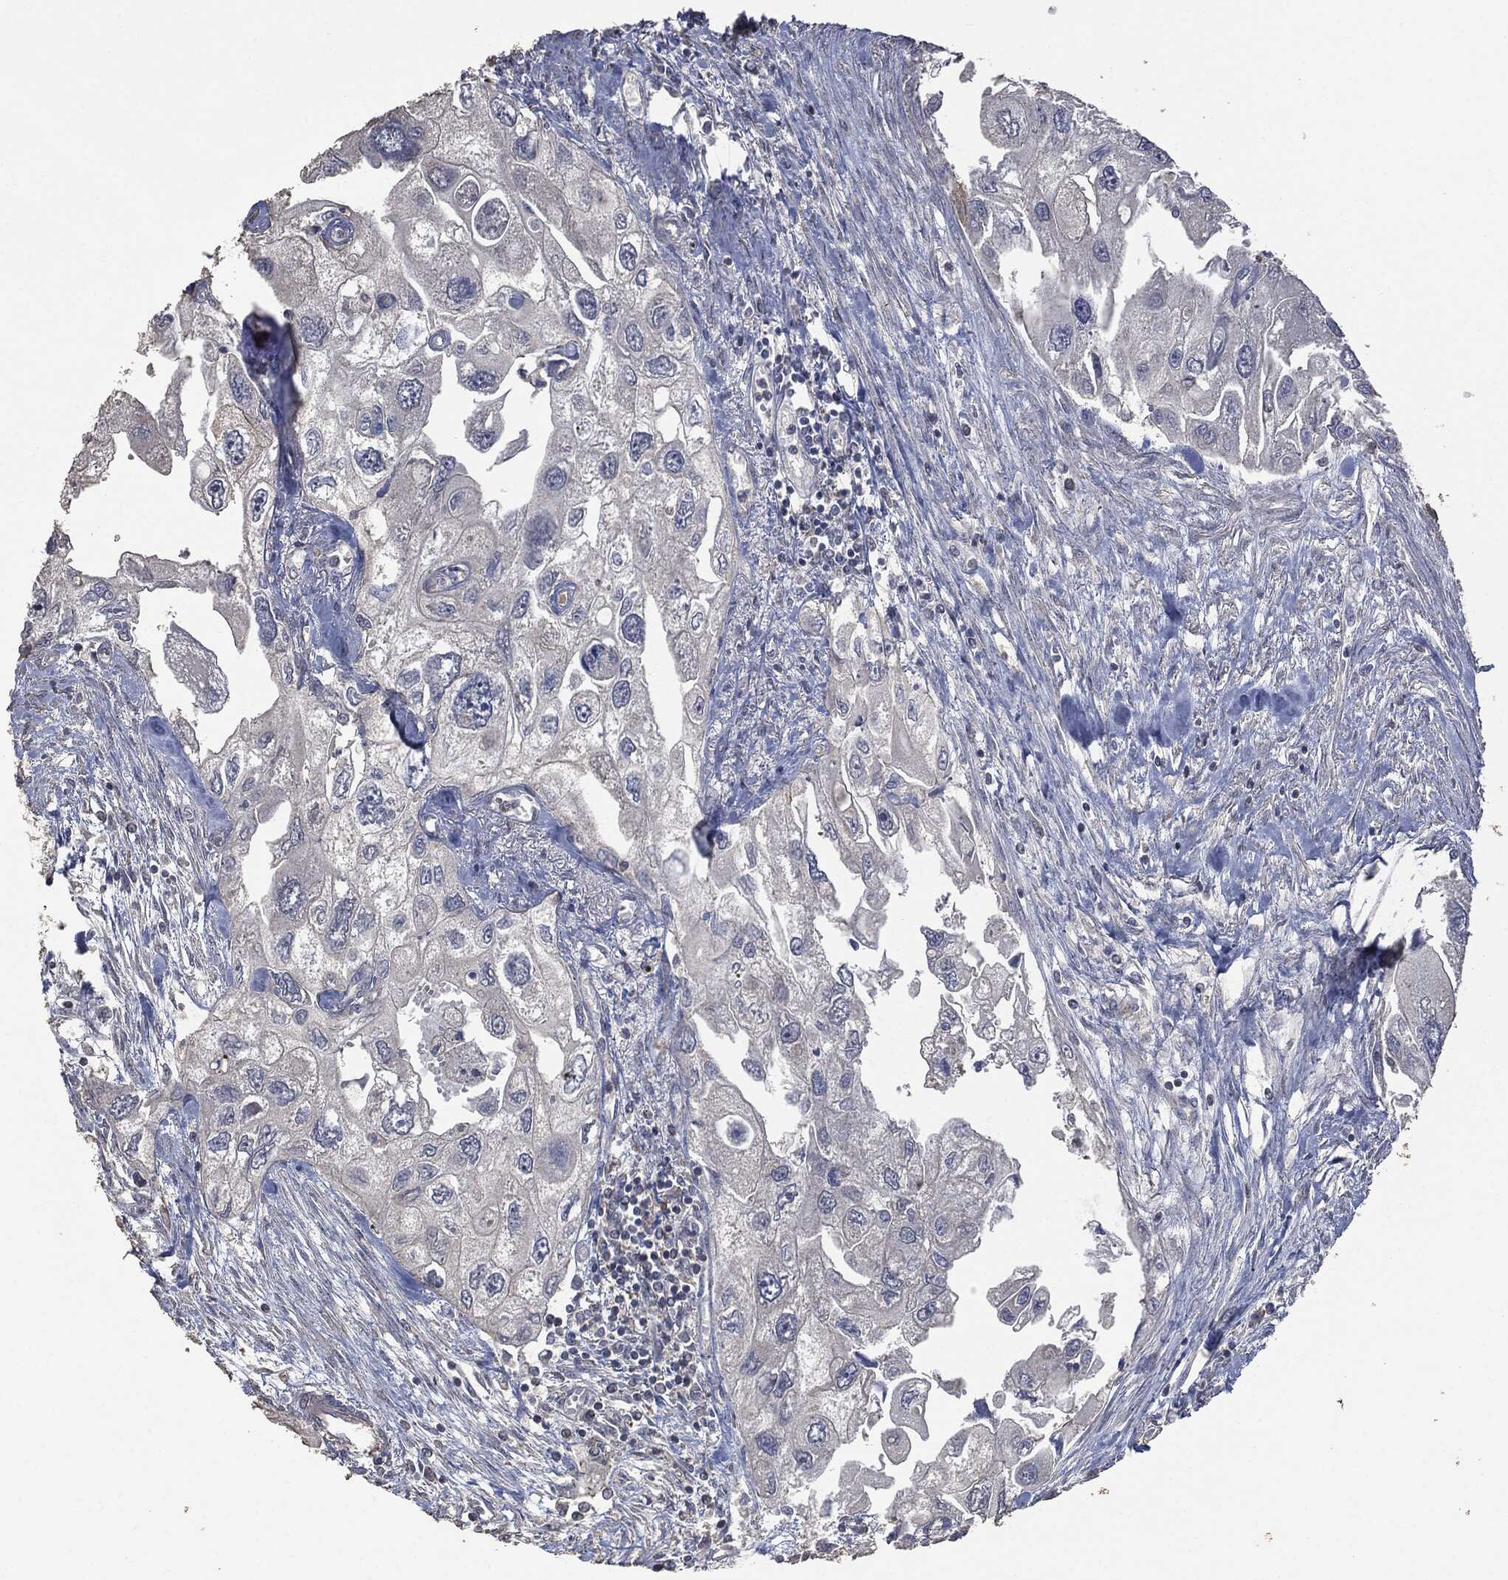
{"staining": {"intensity": "negative", "quantity": "none", "location": "none"}, "tissue": "urothelial cancer", "cell_type": "Tumor cells", "image_type": "cancer", "snomed": [{"axis": "morphology", "description": "Urothelial carcinoma, High grade"}, {"axis": "topography", "description": "Urinary bladder"}], "caption": "Tumor cells show no significant protein staining in high-grade urothelial carcinoma.", "gene": "MSLN", "patient": {"sex": "male", "age": 59}}